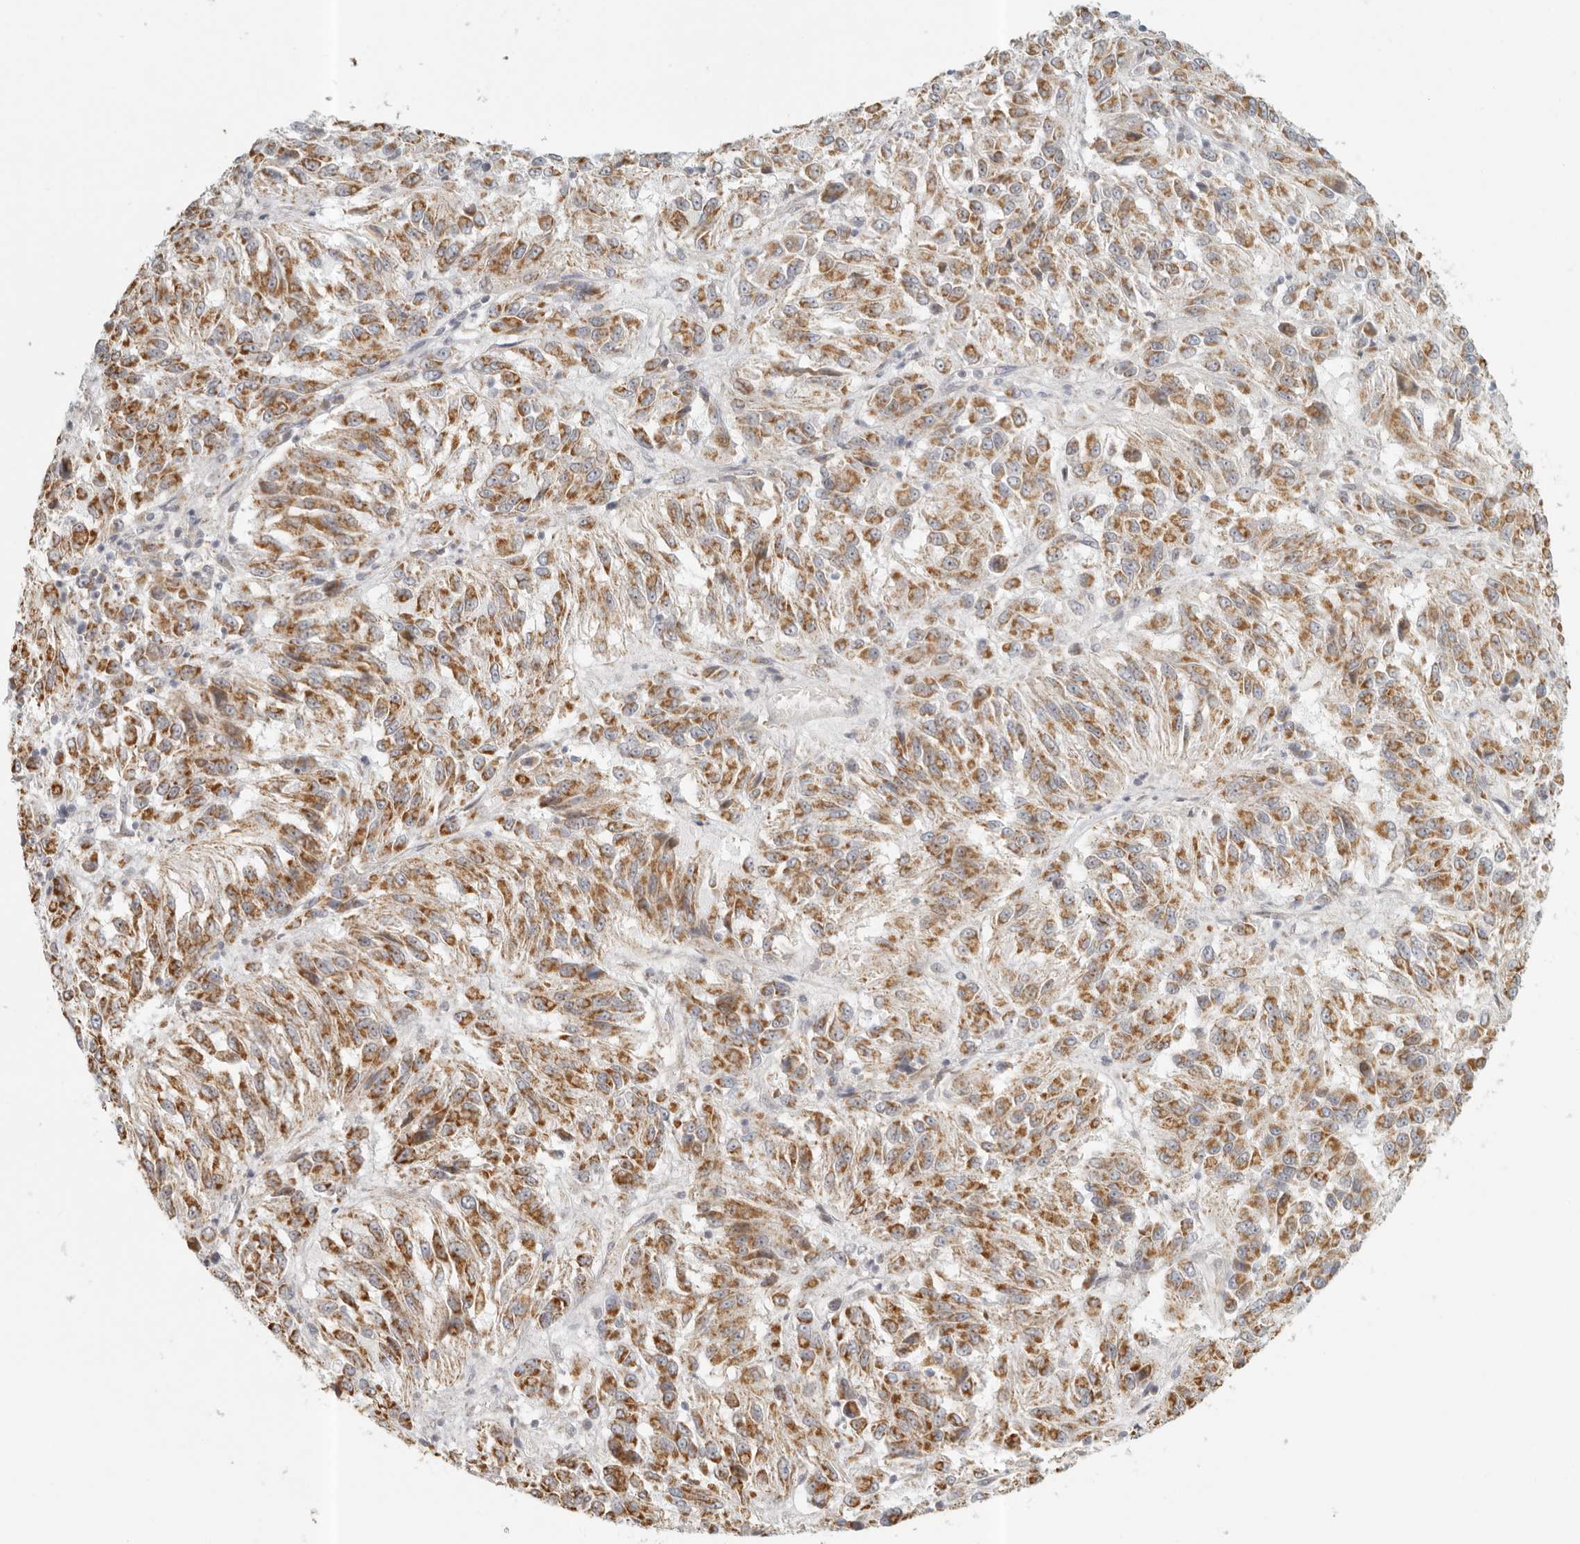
{"staining": {"intensity": "moderate", "quantity": ">75%", "location": "cytoplasmic/membranous"}, "tissue": "melanoma", "cell_type": "Tumor cells", "image_type": "cancer", "snomed": [{"axis": "morphology", "description": "Malignant melanoma, Metastatic site"}, {"axis": "topography", "description": "Lung"}], "caption": "The photomicrograph displays a brown stain indicating the presence of a protein in the cytoplasmic/membranous of tumor cells in melanoma.", "gene": "KDF1", "patient": {"sex": "male", "age": 64}}